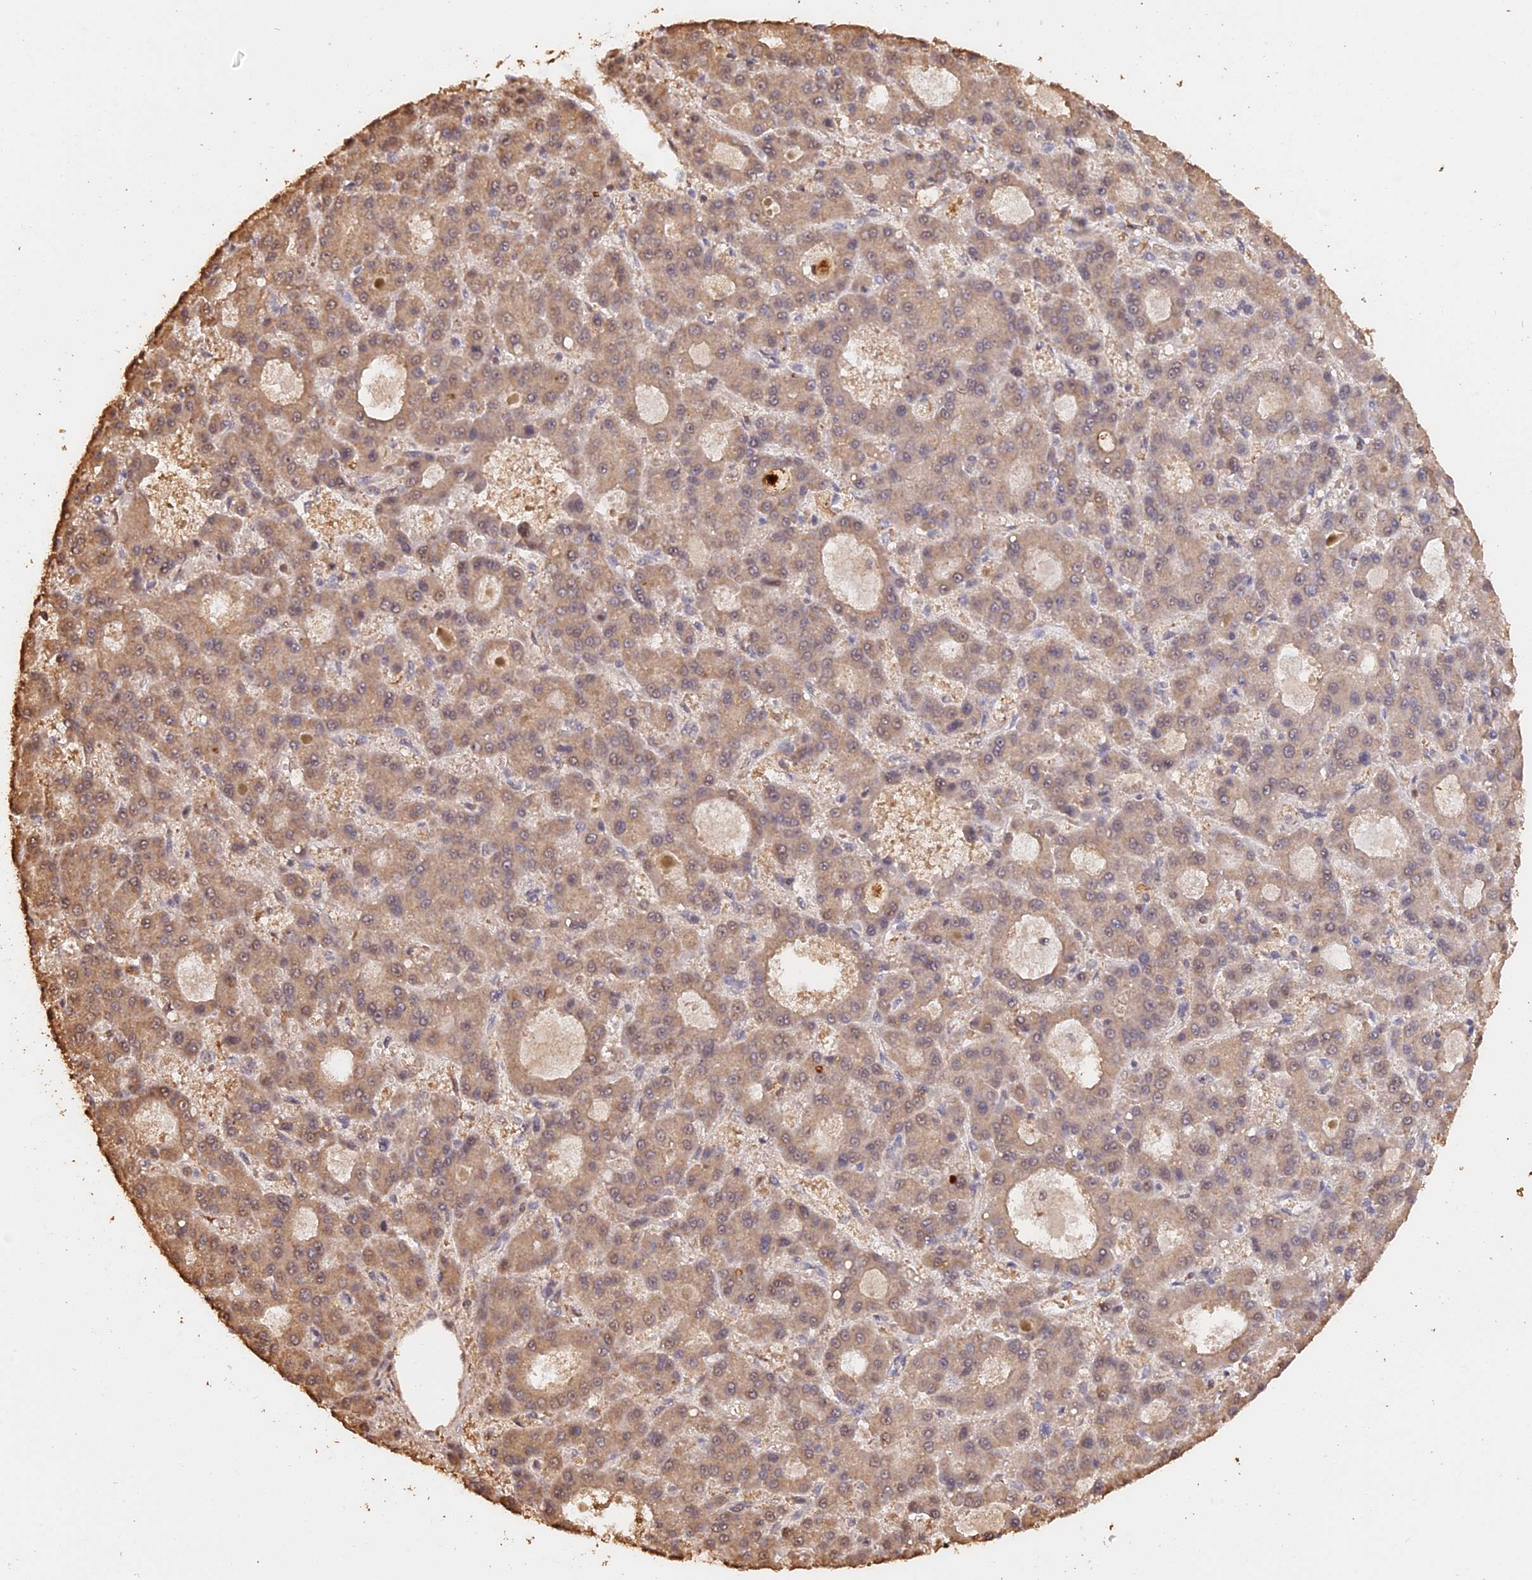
{"staining": {"intensity": "weak", "quantity": ">75%", "location": "cytoplasmic/membranous,nuclear"}, "tissue": "liver cancer", "cell_type": "Tumor cells", "image_type": "cancer", "snomed": [{"axis": "morphology", "description": "Carcinoma, Hepatocellular, NOS"}, {"axis": "topography", "description": "Liver"}], "caption": "IHC histopathology image of neoplastic tissue: liver cancer stained using immunohistochemistry (IHC) displays low levels of weak protein expression localized specifically in the cytoplasmic/membranous and nuclear of tumor cells, appearing as a cytoplasmic/membranous and nuclear brown color.", "gene": "PSMC6", "patient": {"sex": "male", "age": 70}}